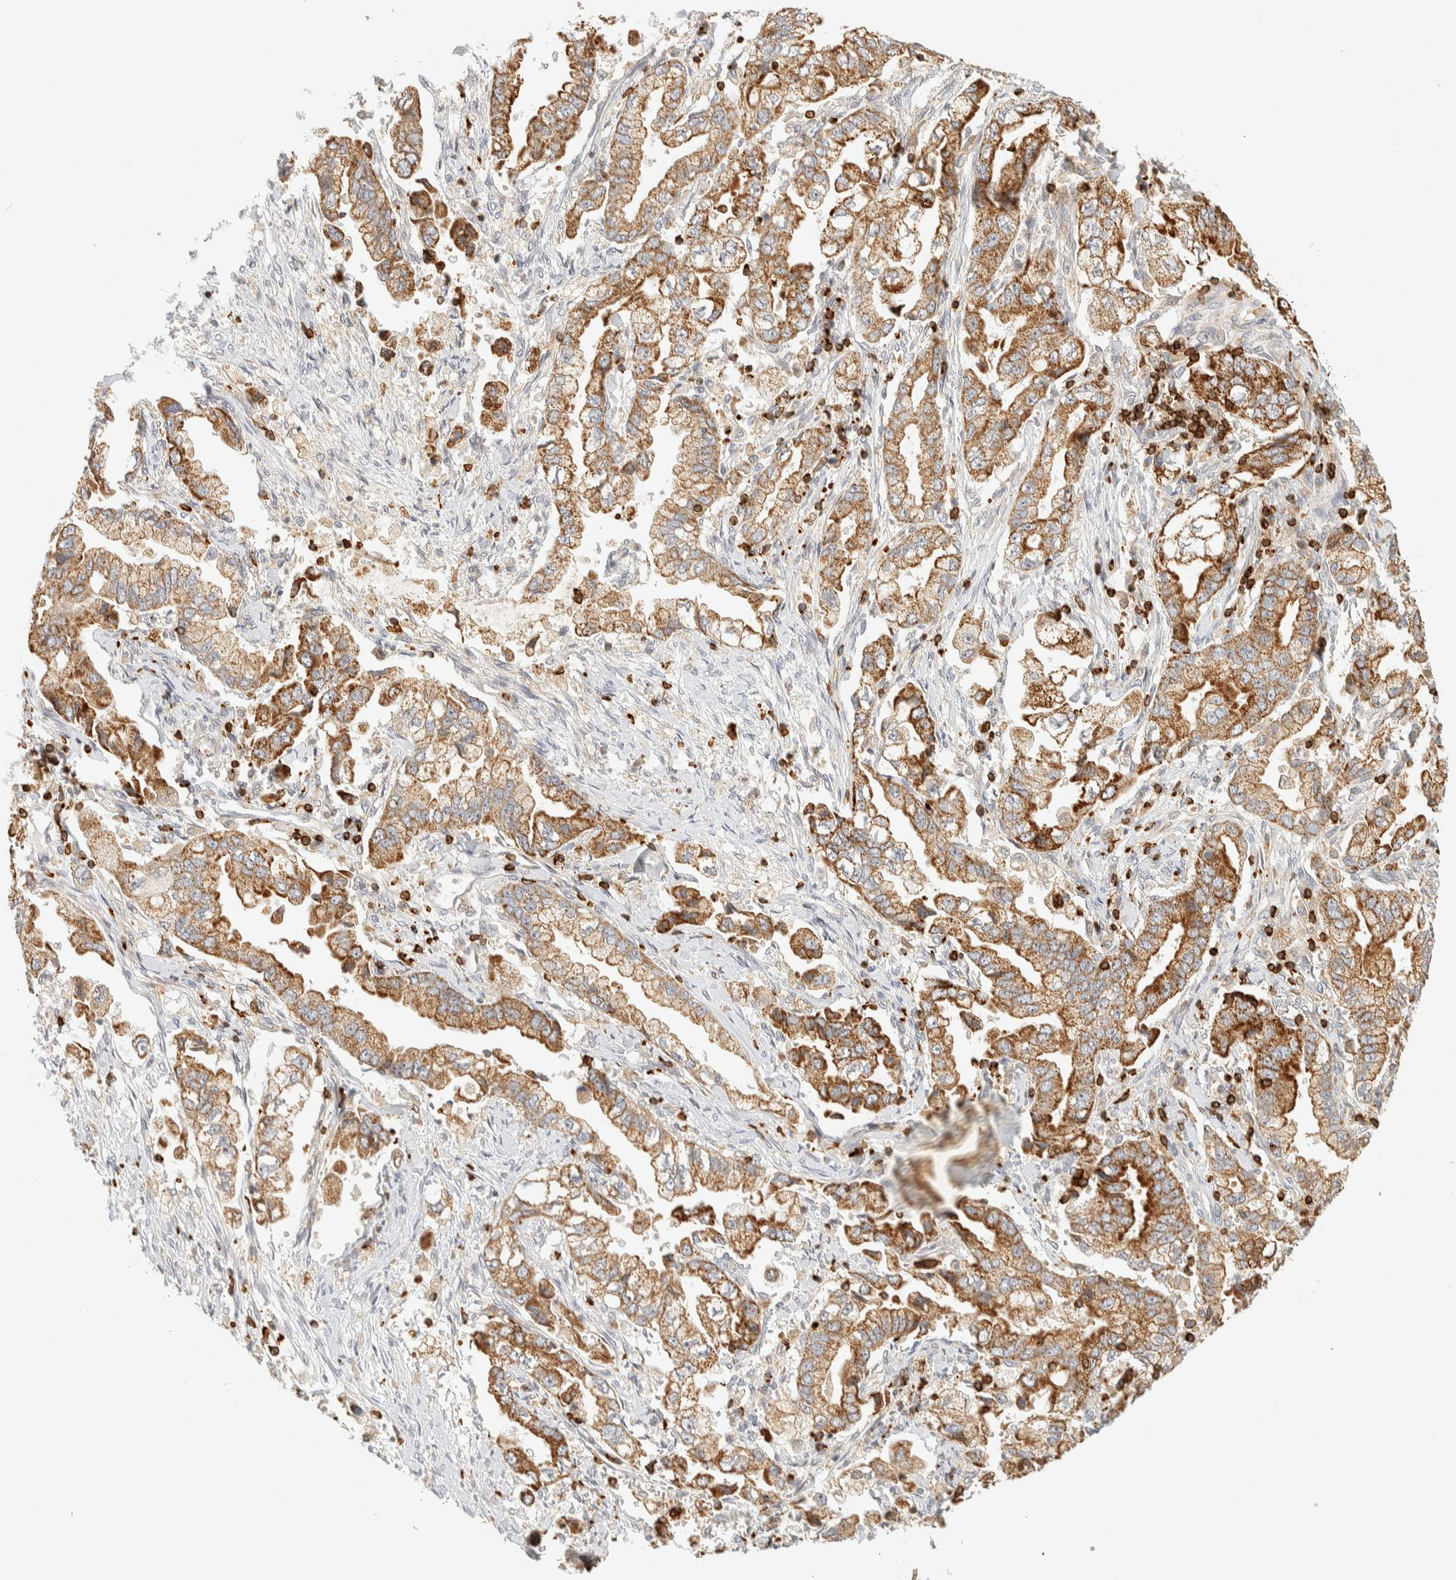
{"staining": {"intensity": "strong", "quantity": ">75%", "location": "cytoplasmic/membranous"}, "tissue": "stomach cancer", "cell_type": "Tumor cells", "image_type": "cancer", "snomed": [{"axis": "morphology", "description": "Normal tissue, NOS"}, {"axis": "morphology", "description": "Adenocarcinoma, NOS"}, {"axis": "topography", "description": "Stomach"}], "caption": "This image demonstrates IHC staining of human adenocarcinoma (stomach), with high strong cytoplasmic/membranous staining in about >75% of tumor cells.", "gene": "RUNDC1", "patient": {"sex": "male", "age": 62}}